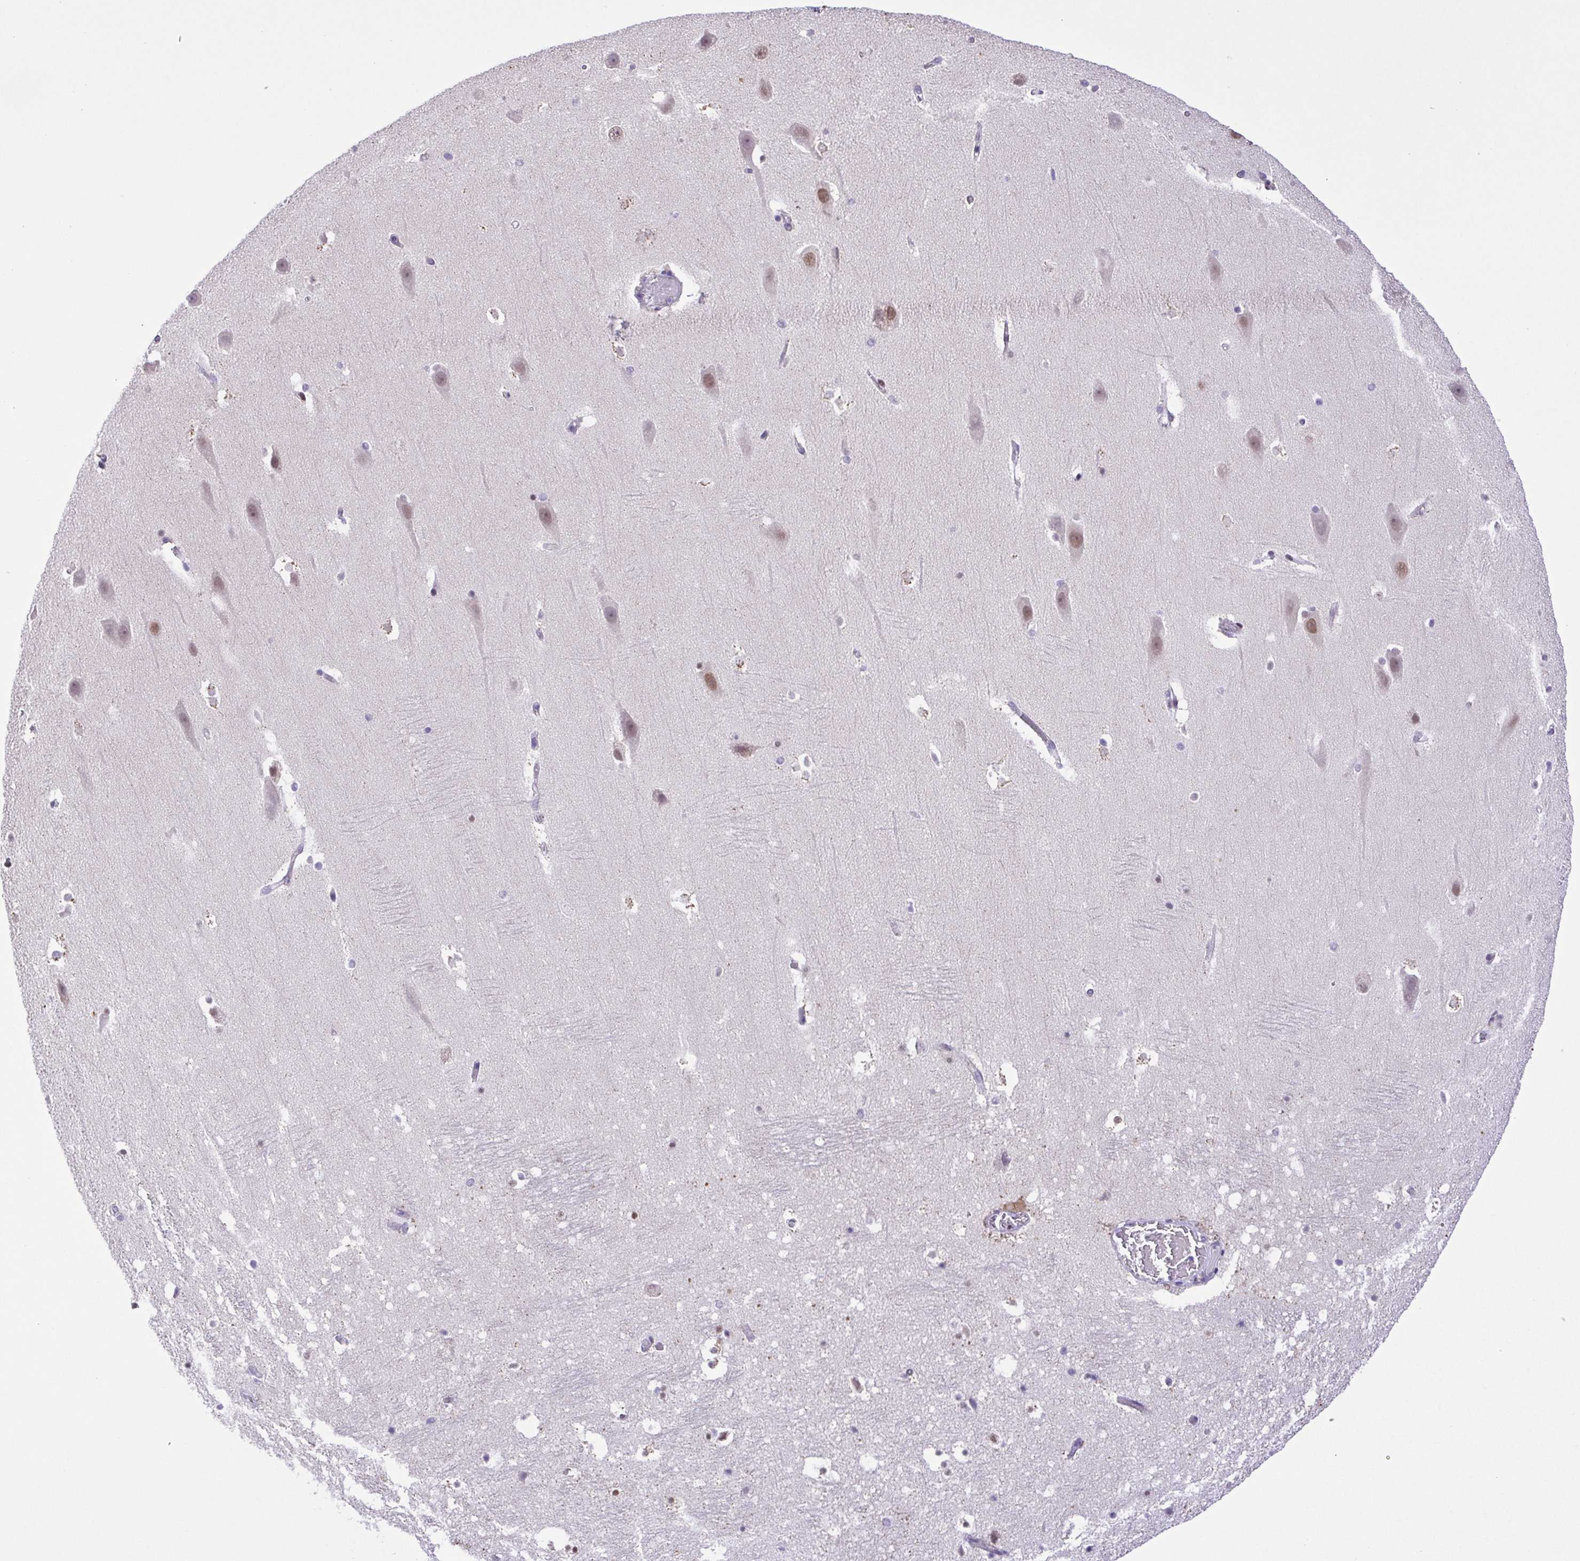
{"staining": {"intensity": "negative", "quantity": "none", "location": "none"}, "tissue": "hippocampus", "cell_type": "Glial cells", "image_type": "normal", "snomed": [{"axis": "morphology", "description": "Normal tissue, NOS"}, {"axis": "topography", "description": "Hippocampus"}], "caption": "Glial cells are negative for brown protein staining in unremarkable hippocampus. (Immunohistochemistry (ihc), brightfield microscopy, high magnification).", "gene": "ENSG00000286022", "patient": {"sex": "male", "age": 26}}